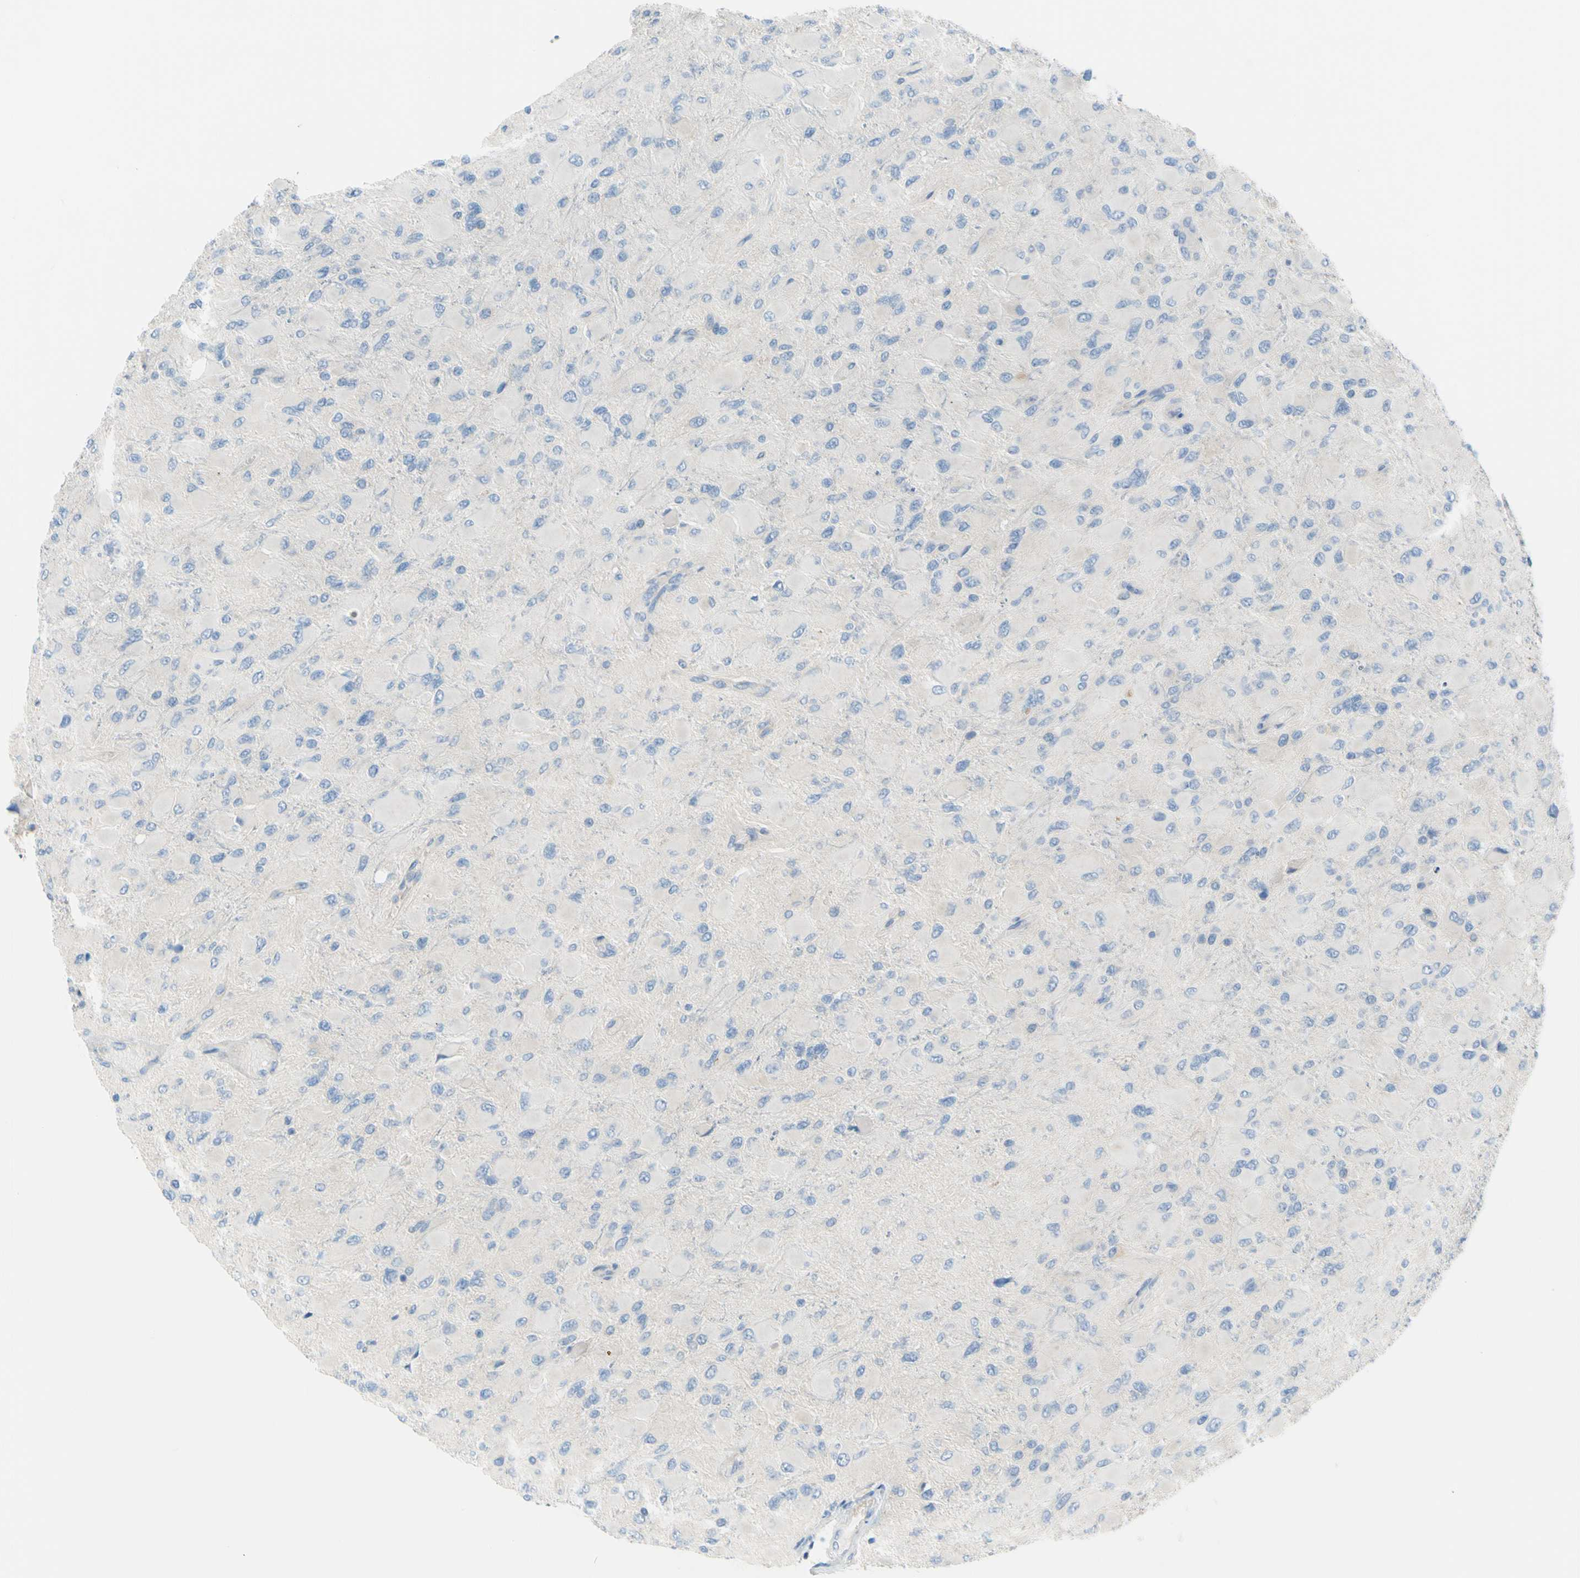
{"staining": {"intensity": "negative", "quantity": "none", "location": "none"}, "tissue": "glioma", "cell_type": "Tumor cells", "image_type": "cancer", "snomed": [{"axis": "morphology", "description": "Glioma, malignant, High grade"}, {"axis": "topography", "description": "Cerebral cortex"}], "caption": "The immunohistochemistry photomicrograph has no significant positivity in tumor cells of malignant glioma (high-grade) tissue.", "gene": "FRMD4B", "patient": {"sex": "female", "age": 36}}